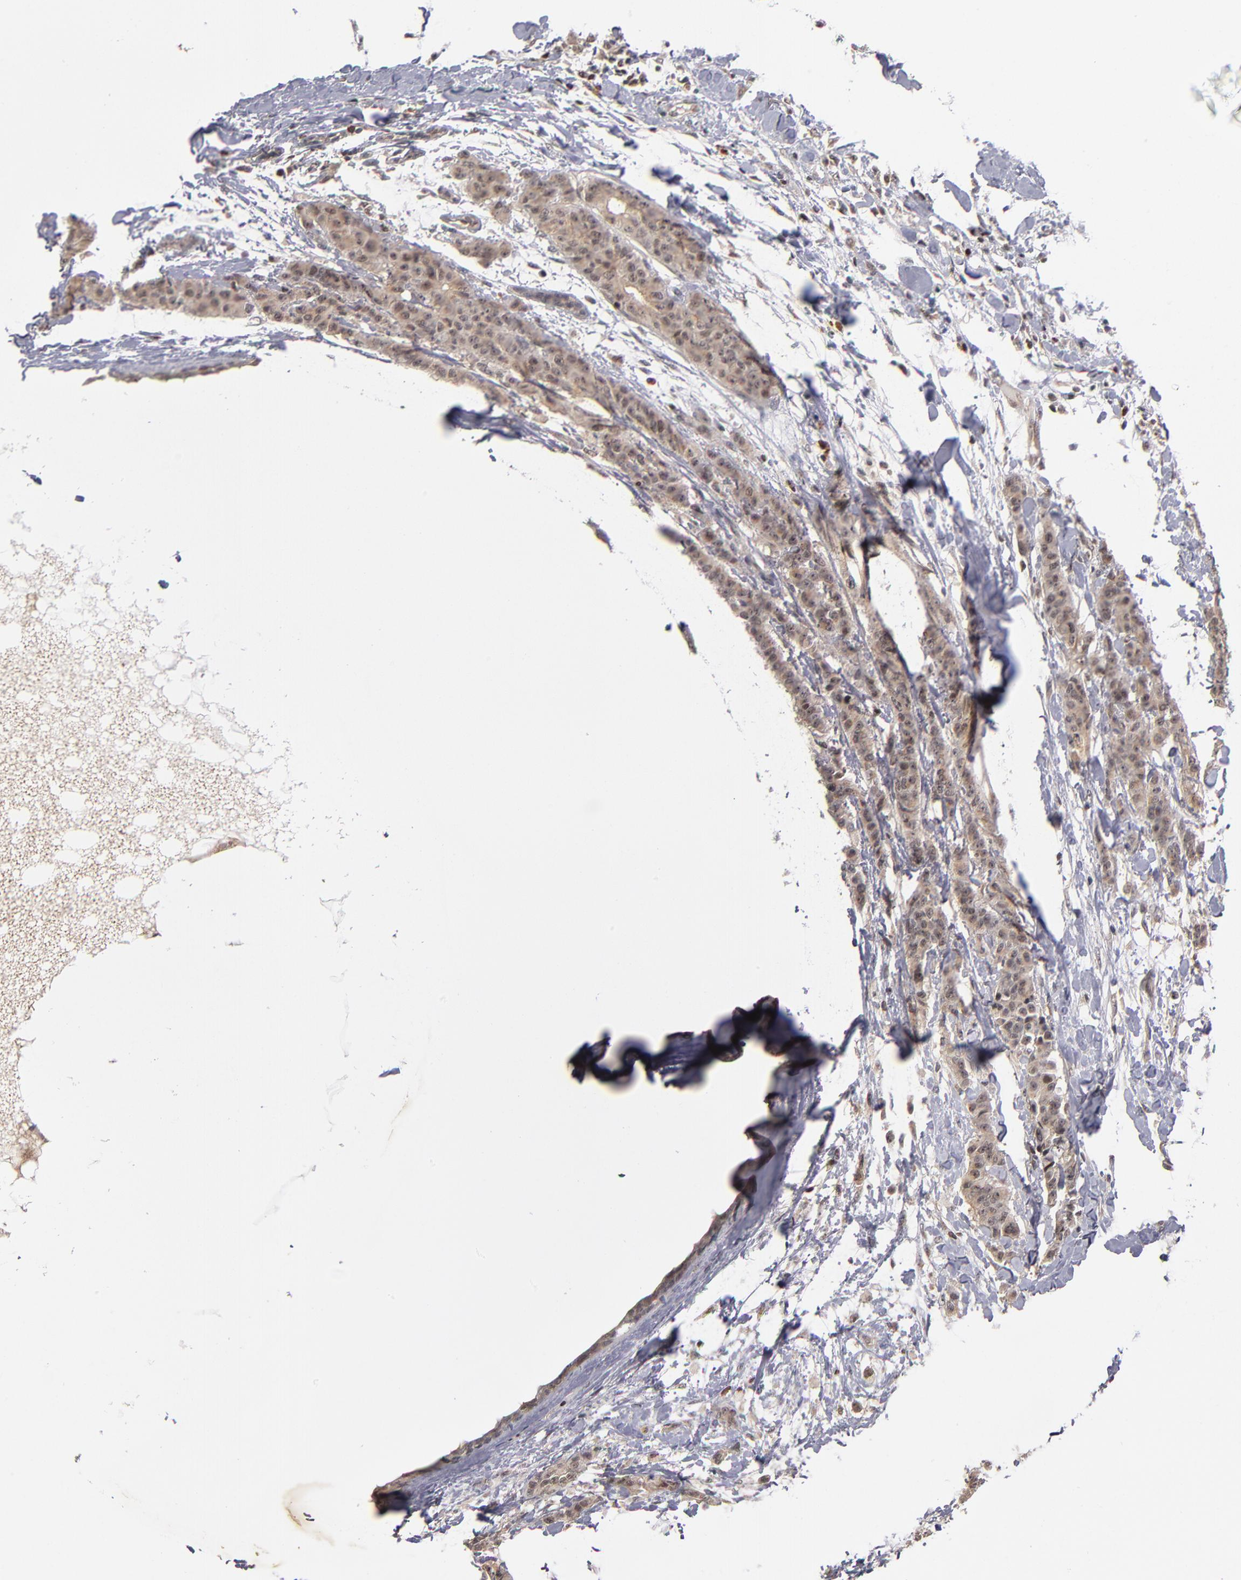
{"staining": {"intensity": "weak", "quantity": "<25%", "location": "nuclear"}, "tissue": "breast cancer", "cell_type": "Tumor cells", "image_type": "cancer", "snomed": [{"axis": "morphology", "description": "Duct carcinoma"}, {"axis": "topography", "description": "Breast"}], "caption": "Tumor cells show no significant staining in breast cancer.", "gene": "KDM6A", "patient": {"sex": "female", "age": 40}}